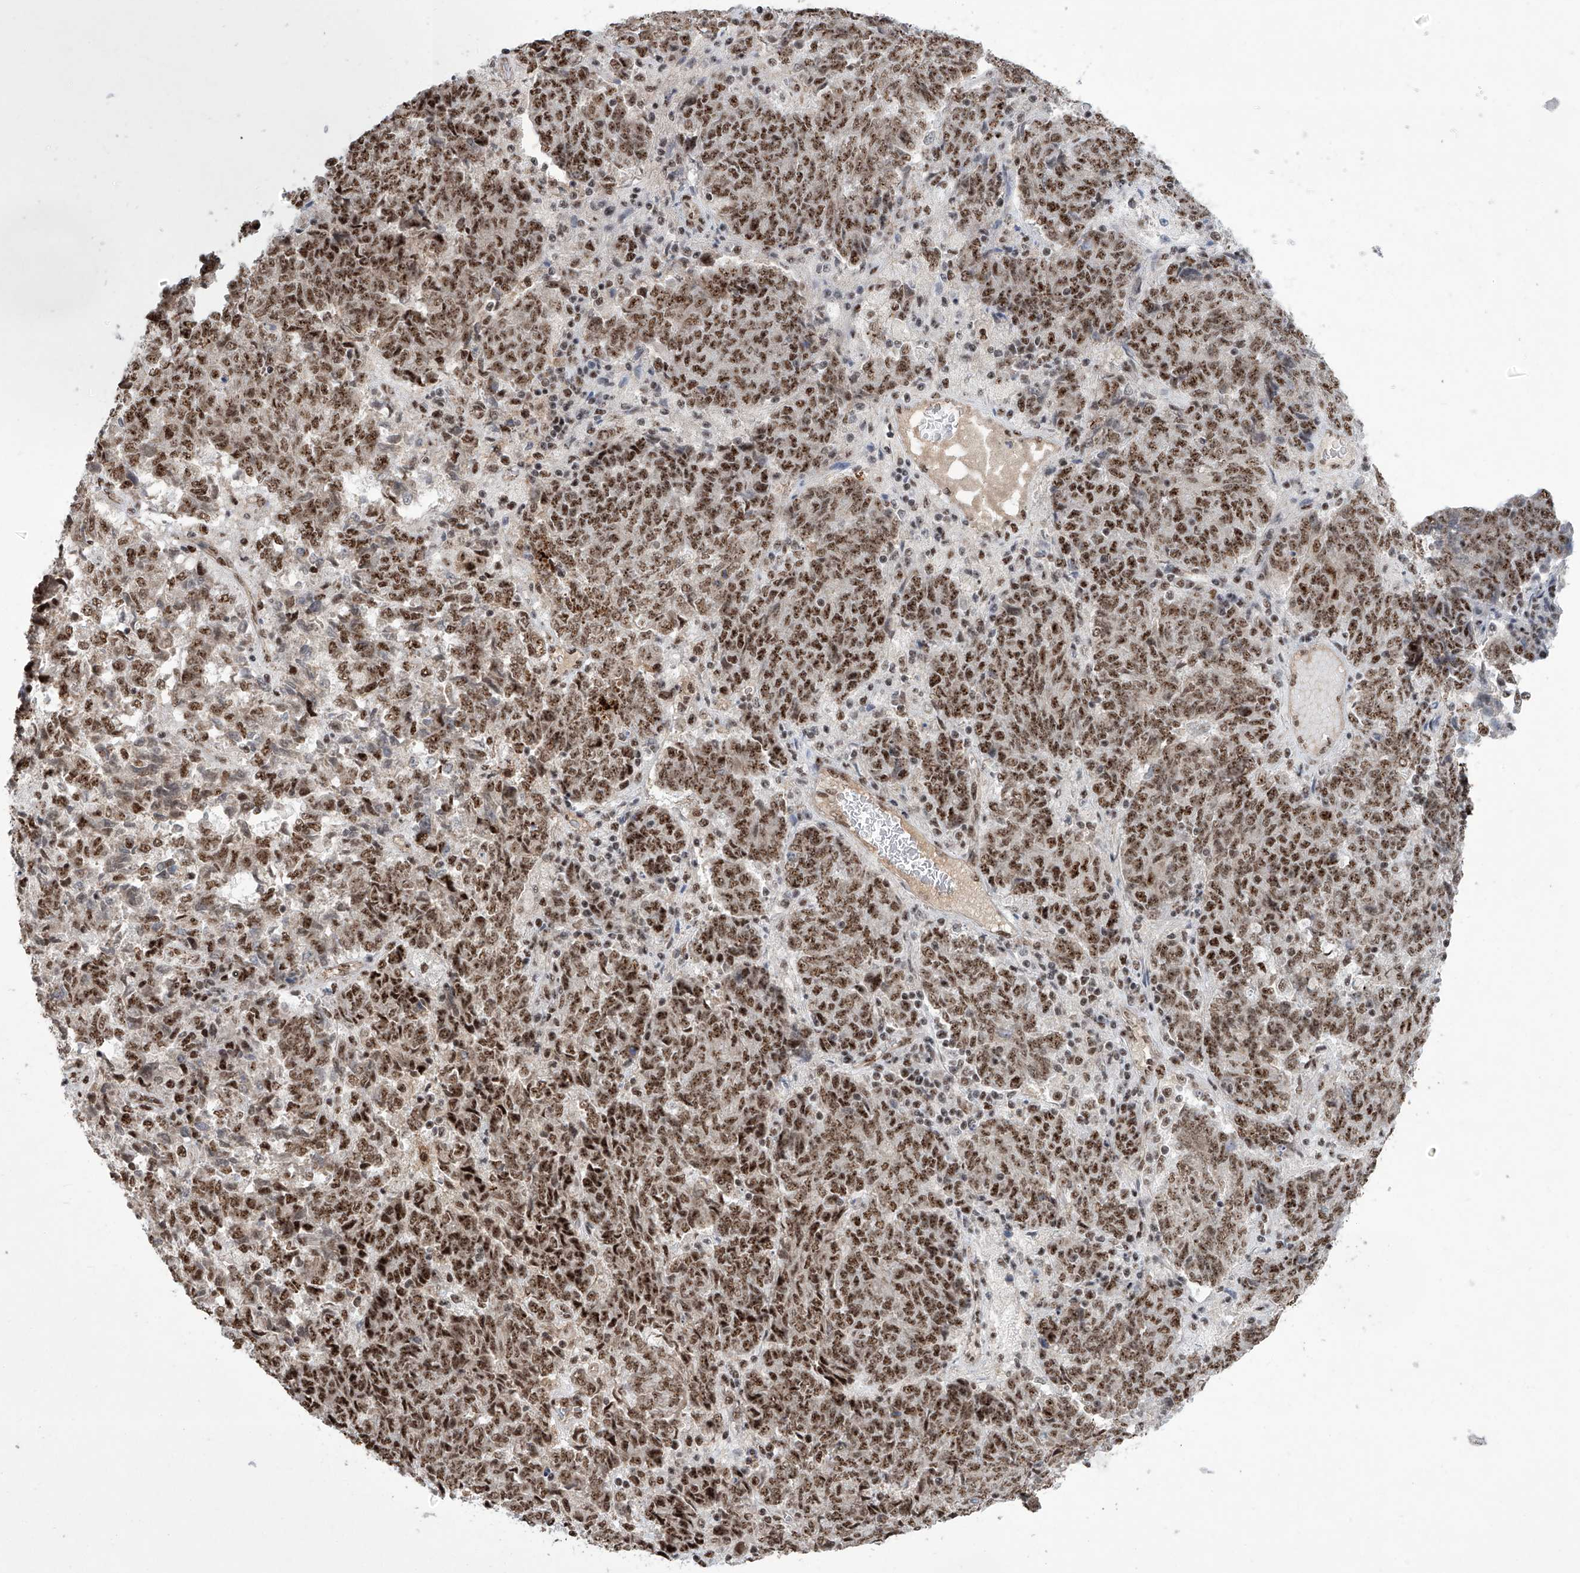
{"staining": {"intensity": "strong", "quantity": ">75%", "location": "nuclear"}, "tissue": "endometrial cancer", "cell_type": "Tumor cells", "image_type": "cancer", "snomed": [{"axis": "morphology", "description": "Adenocarcinoma, NOS"}, {"axis": "topography", "description": "Endometrium"}], "caption": "A photomicrograph of human adenocarcinoma (endometrial) stained for a protein reveals strong nuclear brown staining in tumor cells.", "gene": "FBXL4", "patient": {"sex": "female", "age": 80}}